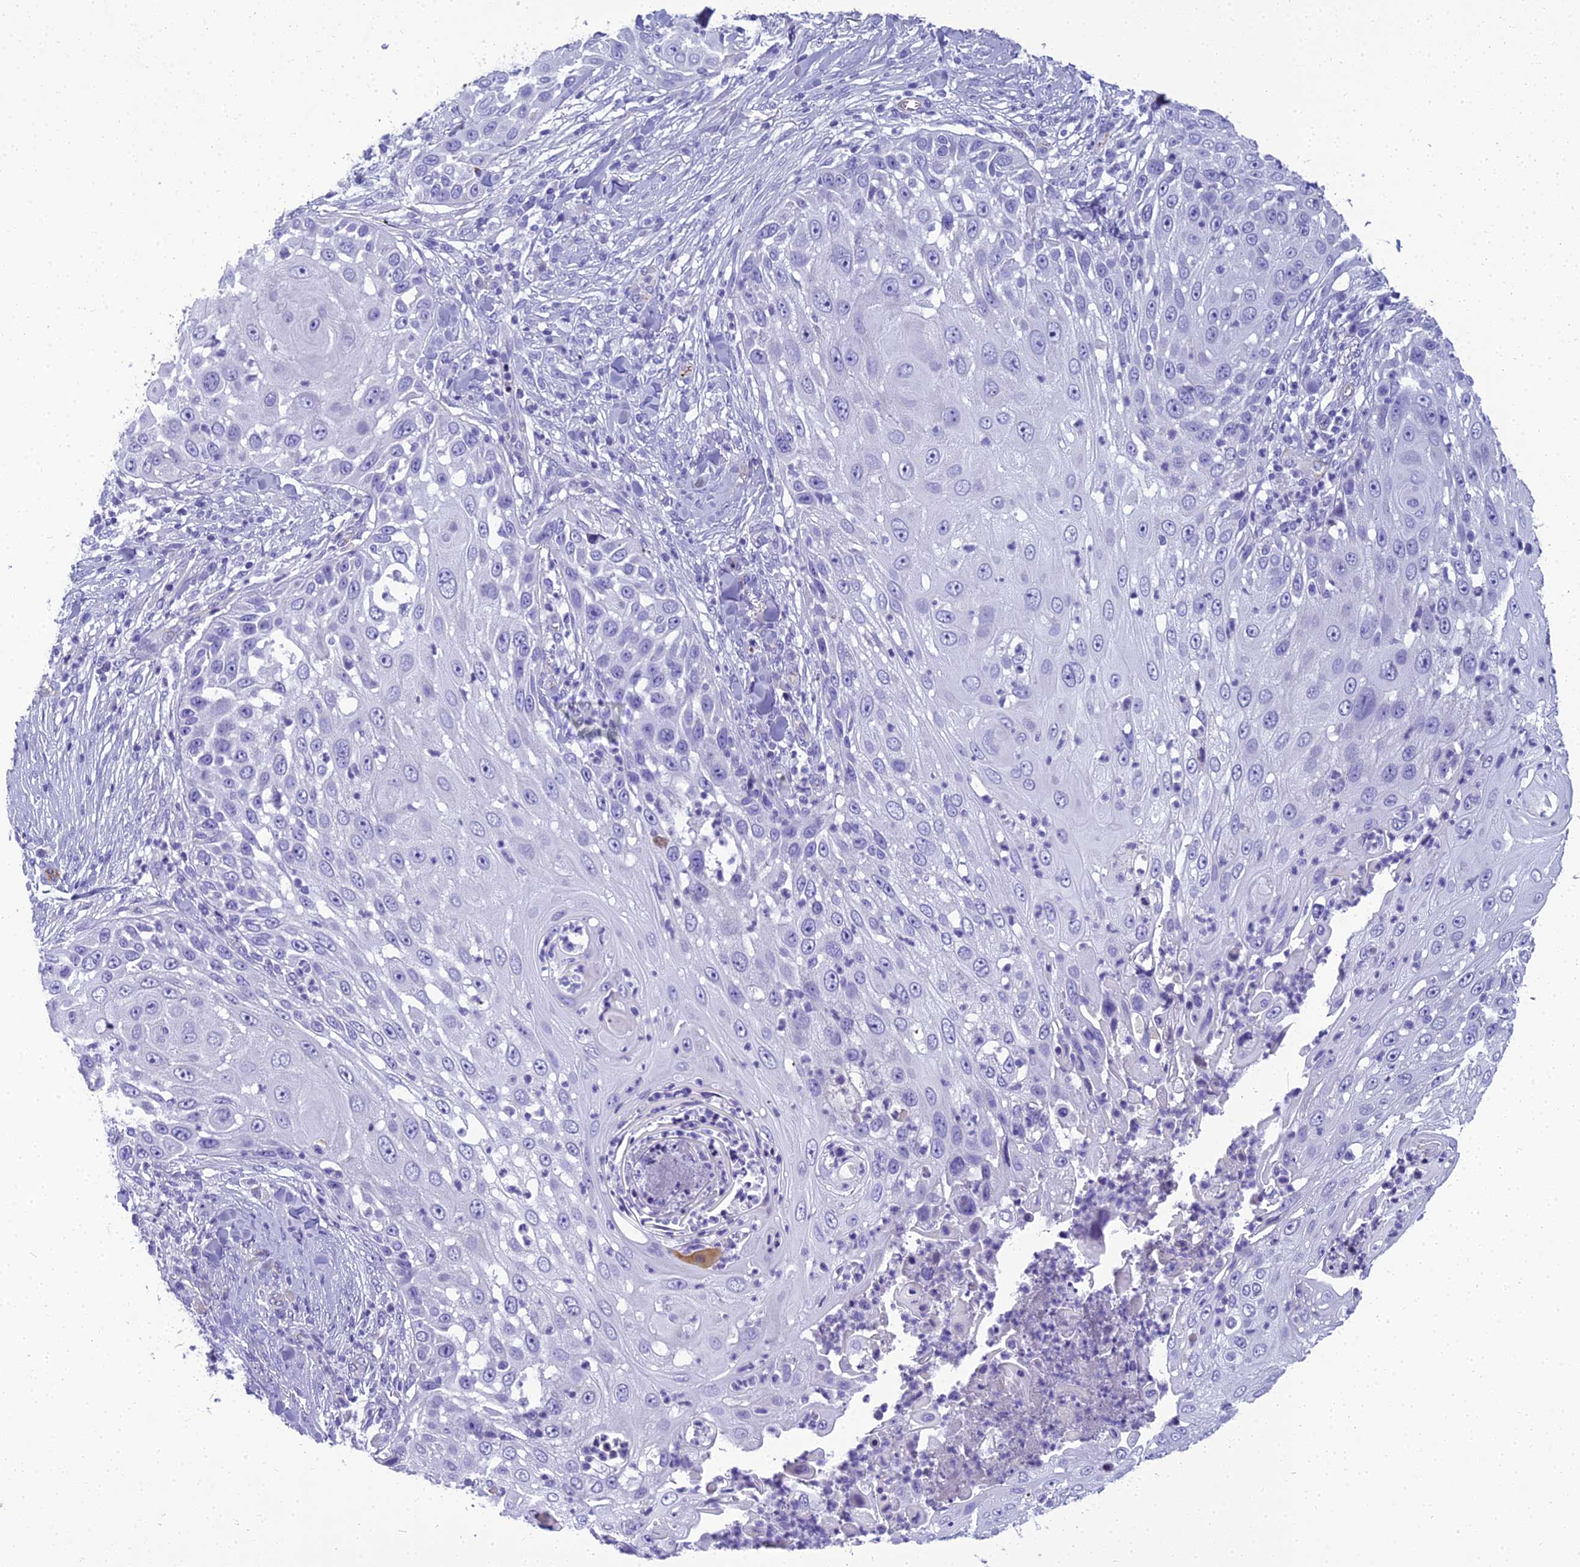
{"staining": {"intensity": "negative", "quantity": "none", "location": "none"}, "tissue": "skin cancer", "cell_type": "Tumor cells", "image_type": "cancer", "snomed": [{"axis": "morphology", "description": "Squamous cell carcinoma, NOS"}, {"axis": "topography", "description": "Skin"}], "caption": "DAB (3,3'-diaminobenzidine) immunohistochemical staining of skin cancer demonstrates no significant staining in tumor cells.", "gene": "NINJ1", "patient": {"sex": "female", "age": 44}}